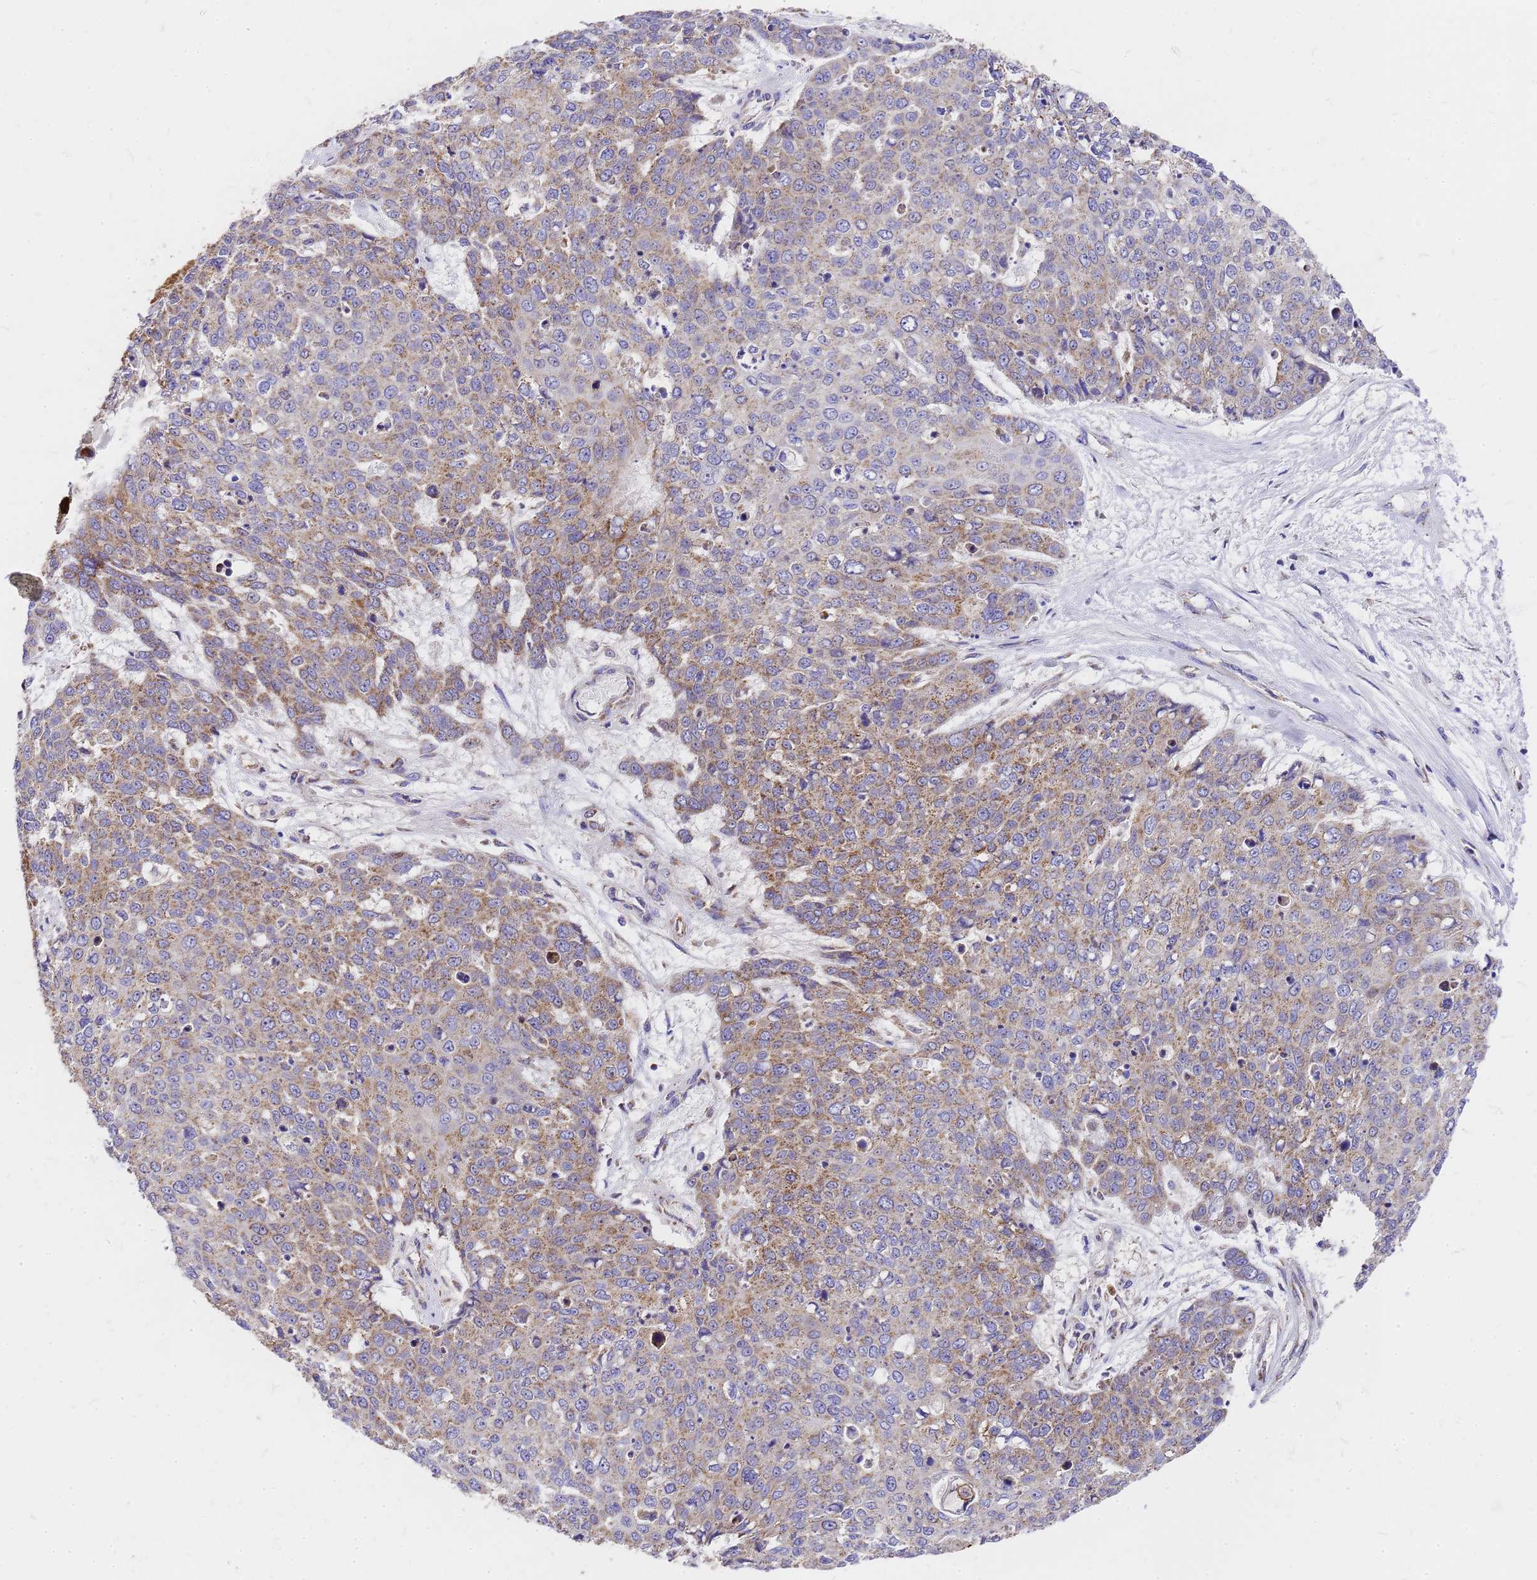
{"staining": {"intensity": "moderate", "quantity": "25%-75%", "location": "cytoplasmic/membranous"}, "tissue": "skin cancer", "cell_type": "Tumor cells", "image_type": "cancer", "snomed": [{"axis": "morphology", "description": "Squamous cell carcinoma, NOS"}, {"axis": "topography", "description": "Skin"}], "caption": "Squamous cell carcinoma (skin) stained for a protein (brown) shows moderate cytoplasmic/membranous positive expression in approximately 25%-75% of tumor cells.", "gene": "MRPS26", "patient": {"sex": "male", "age": 71}}